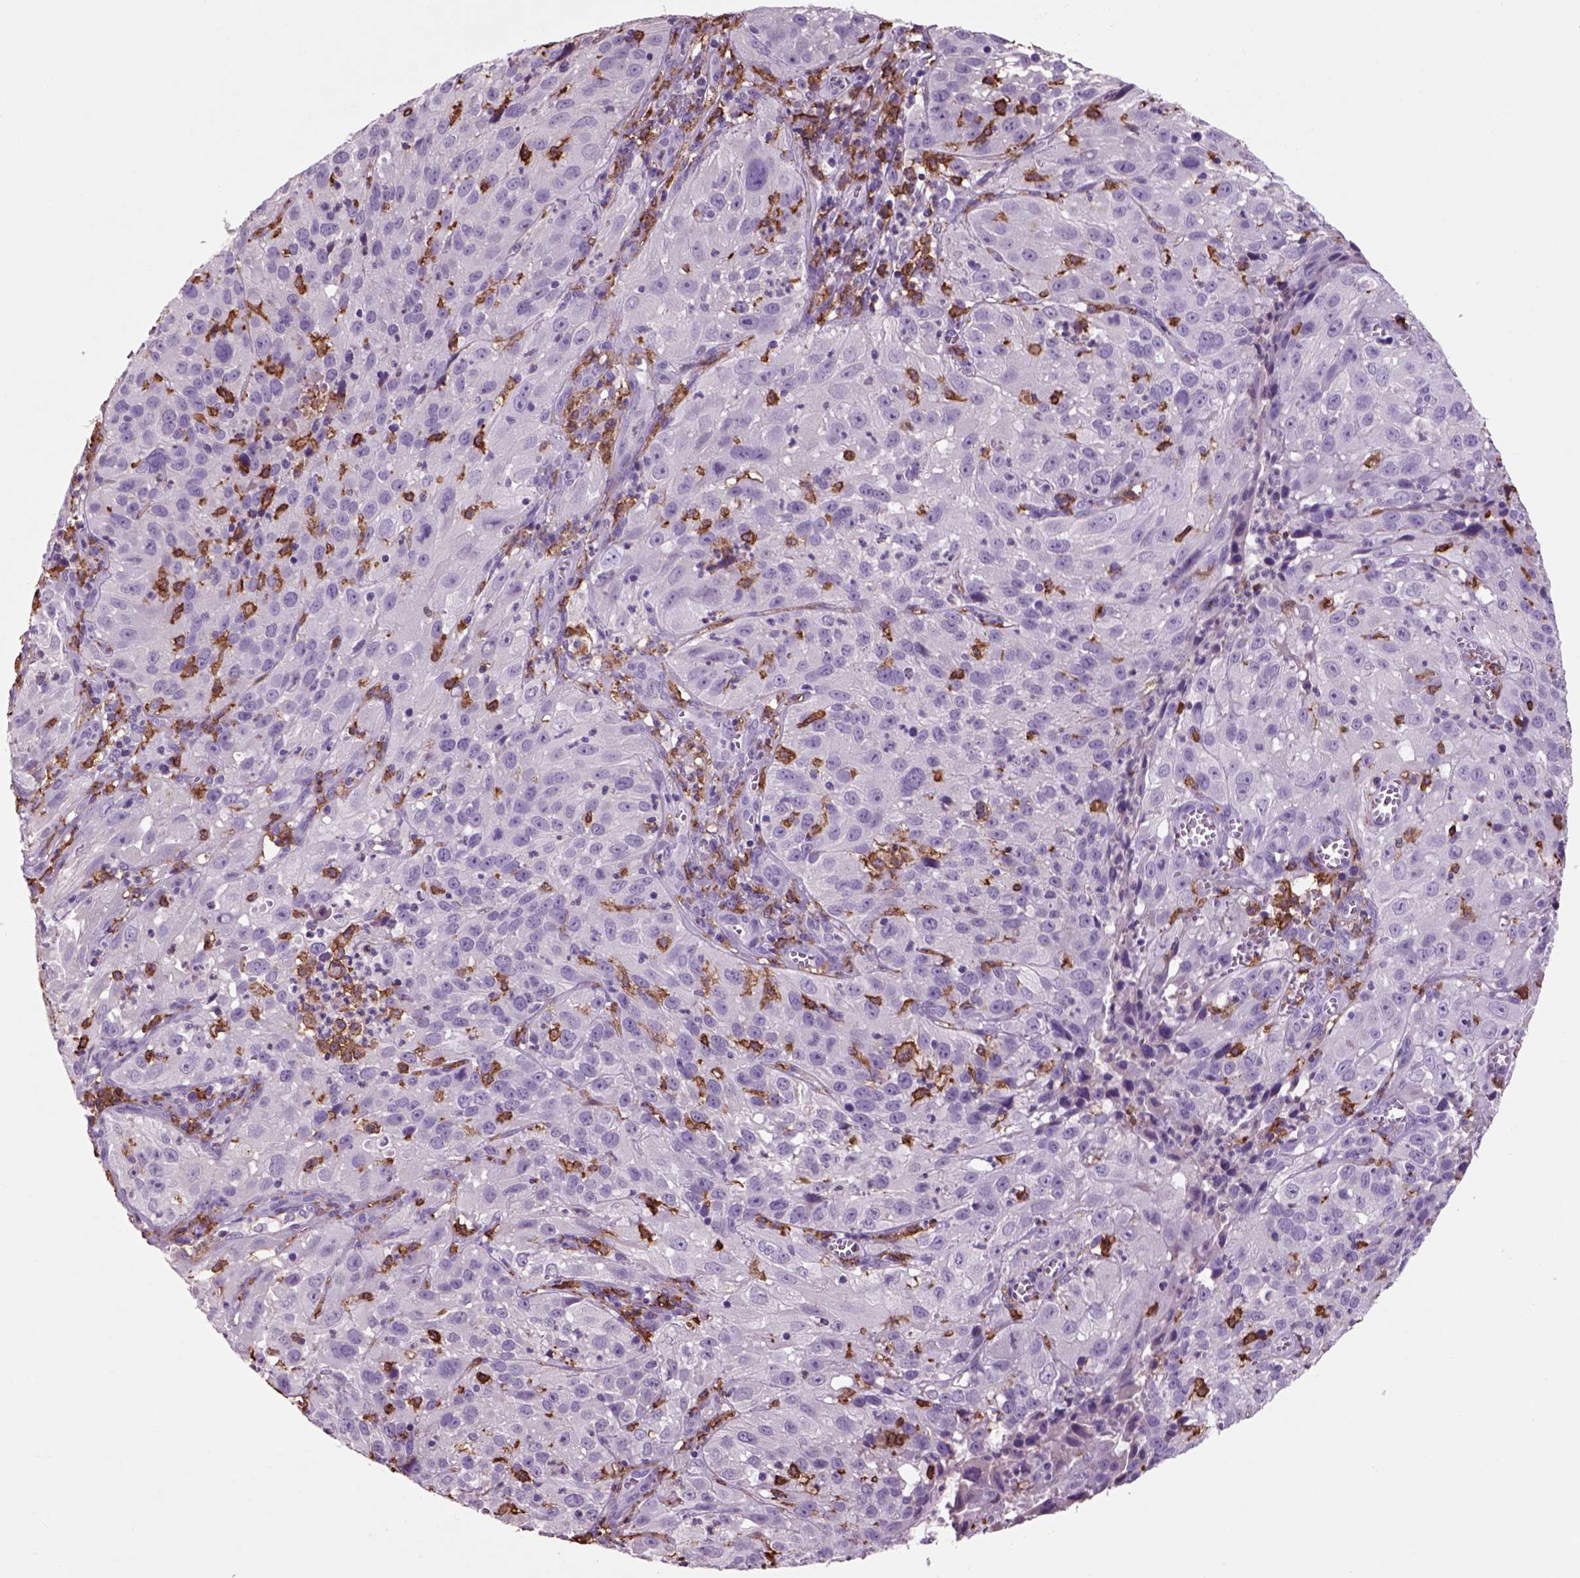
{"staining": {"intensity": "negative", "quantity": "none", "location": "none"}, "tissue": "cervical cancer", "cell_type": "Tumor cells", "image_type": "cancer", "snomed": [{"axis": "morphology", "description": "Squamous cell carcinoma, NOS"}, {"axis": "topography", "description": "Cervix"}], "caption": "A high-resolution image shows immunohistochemistry staining of squamous cell carcinoma (cervical), which reveals no significant staining in tumor cells.", "gene": "CD14", "patient": {"sex": "female", "age": 32}}